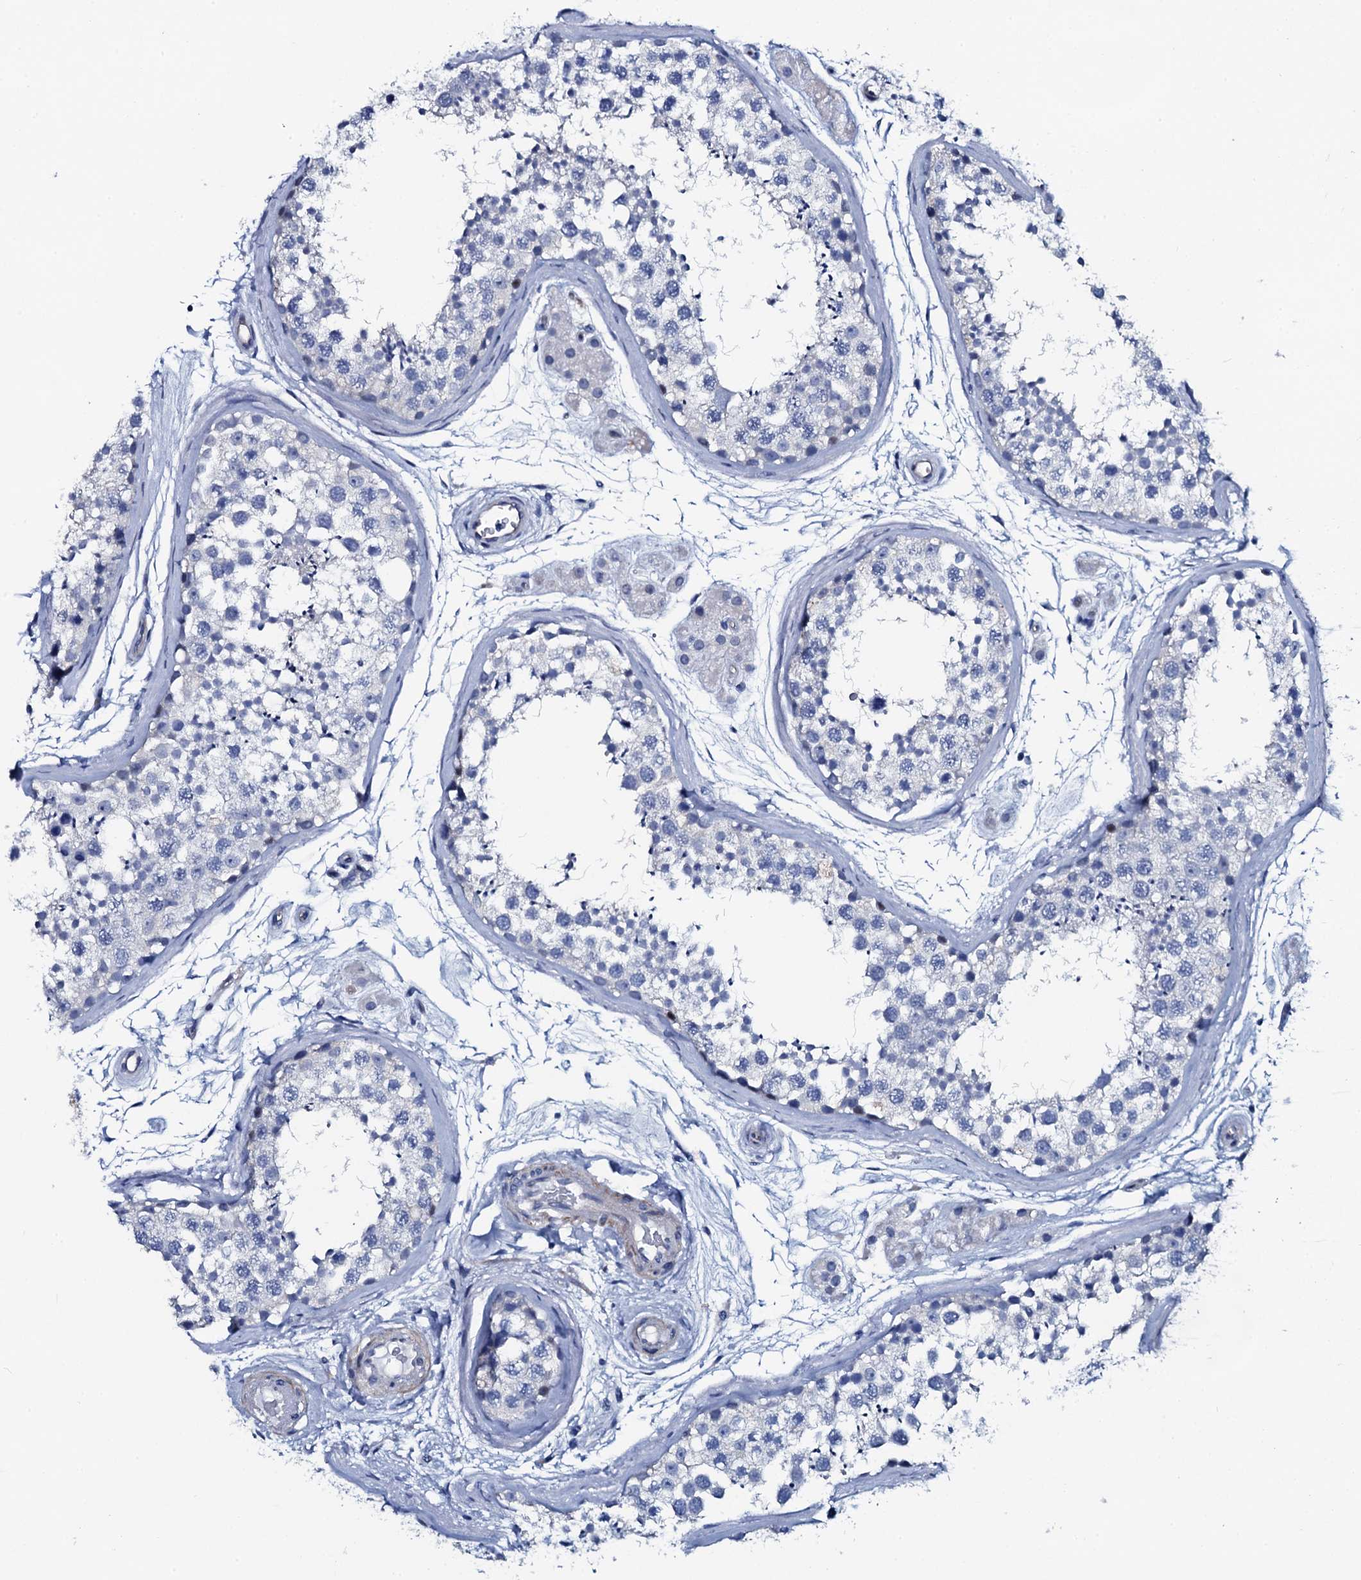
{"staining": {"intensity": "negative", "quantity": "none", "location": "none"}, "tissue": "testis", "cell_type": "Cells in seminiferous ducts", "image_type": "normal", "snomed": [{"axis": "morphology", "description": "Normal tissue, NOS"}, {"axis": "topography", "description": "Testis"}], "caption": "Cells in seminiferous ducts show no significant protein positivity in benign testis. The staining is performed using DAB (3,3'-diaminobenzidine) brown chromogen with nuclei counter-stained in using hematoxylin.", "gene": "GYS2", "patient": {"sex": "male", "age": 56}}